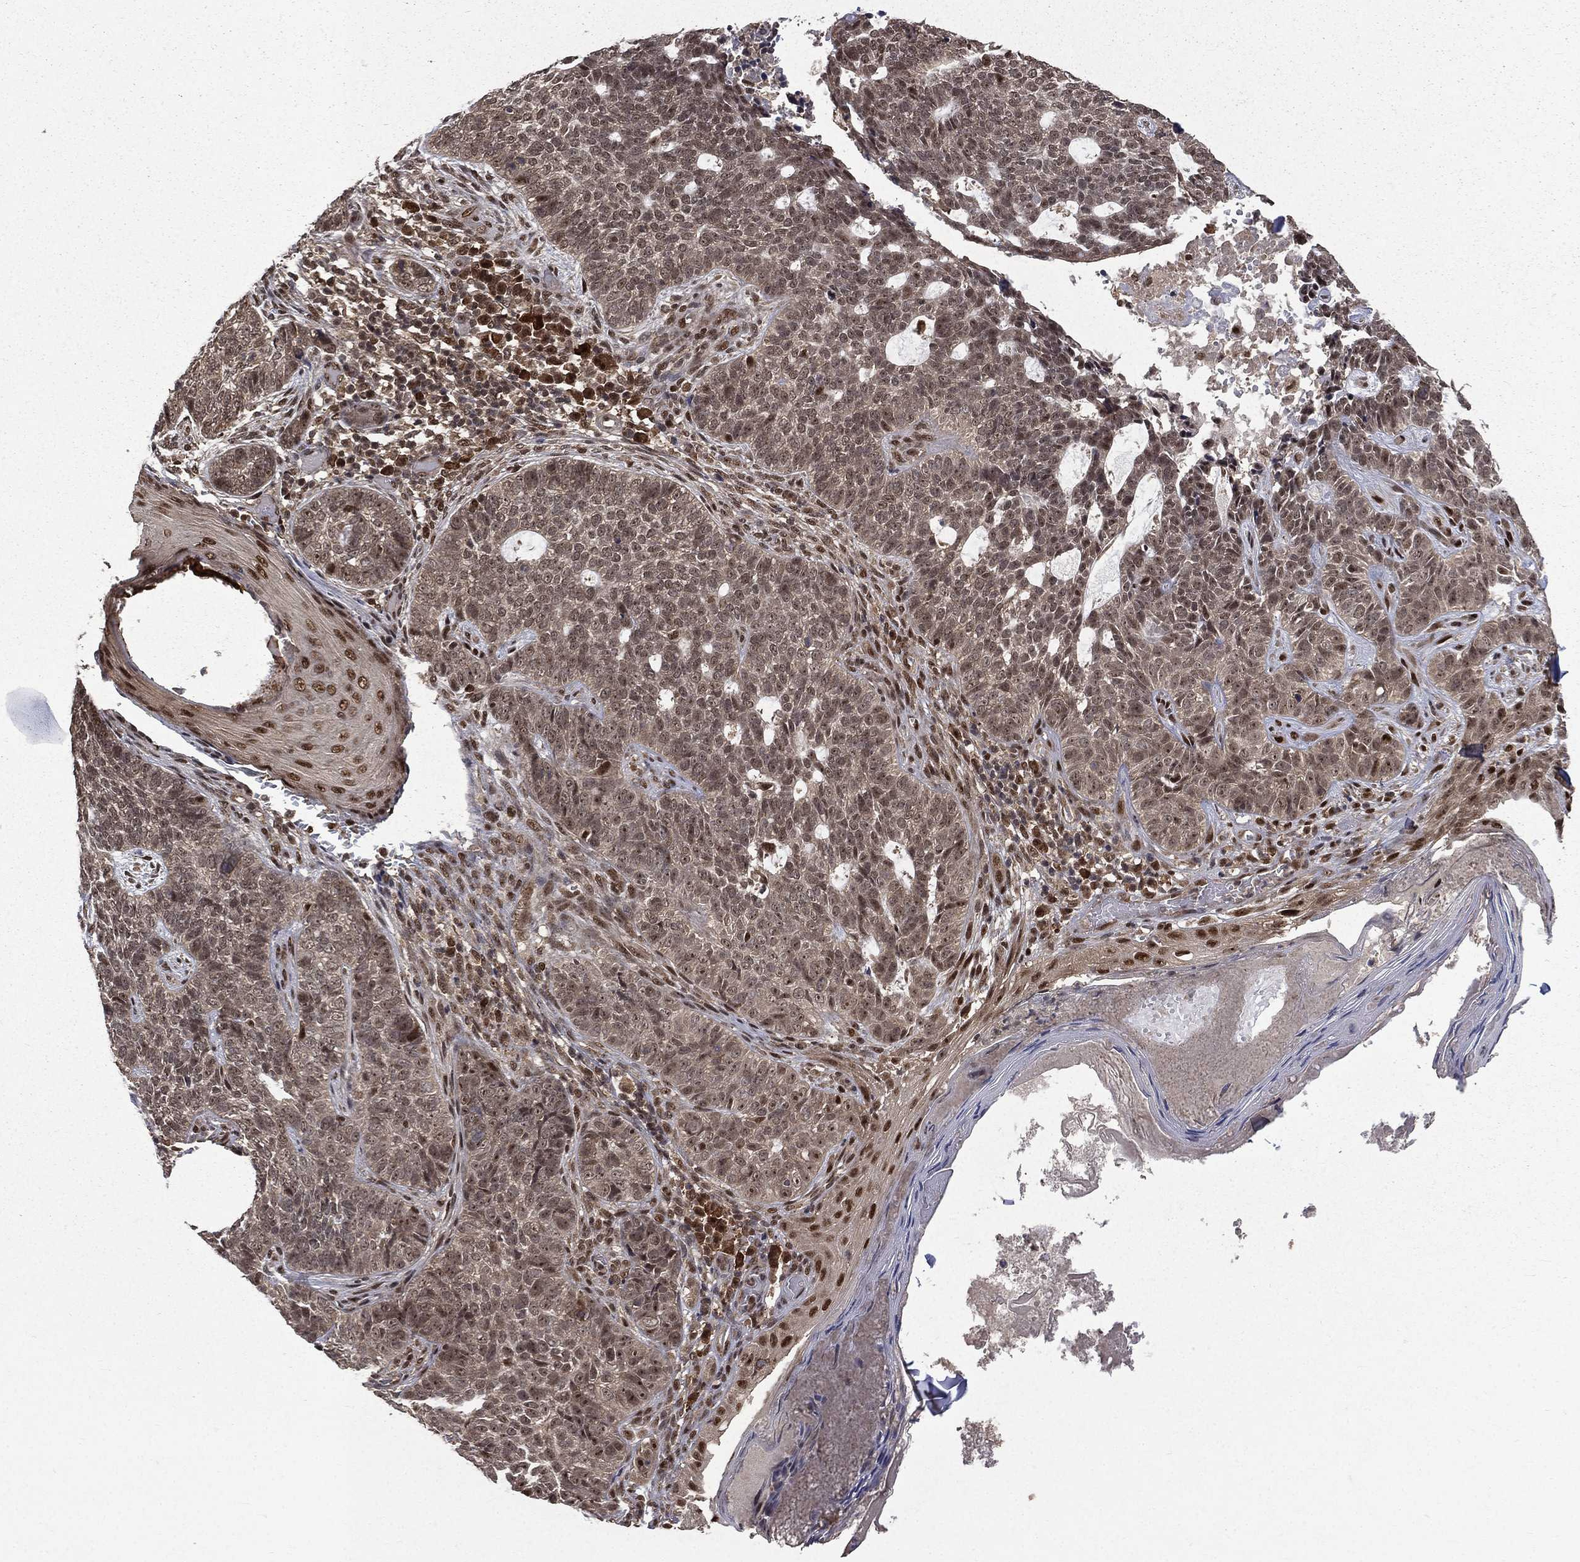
{"staining": {"intensity": "weak", "quantity": "<25%", "location": "nuclear"}, "tissue": "skin cancer", "cell_type": "Tumor cells", "image_type": "cancer", "snomed": [{"axis": "morphology", "description": "Basal cell carcinoma"}, {"axis": "topography", "description": "Skin"}], "caption": "Histopathology image shows no protein positivity in tumor cells of basal cell carcinoma (skin) tissue.", "gene": "JMJD6", "patient": {"sex": "female", "age": 69}}